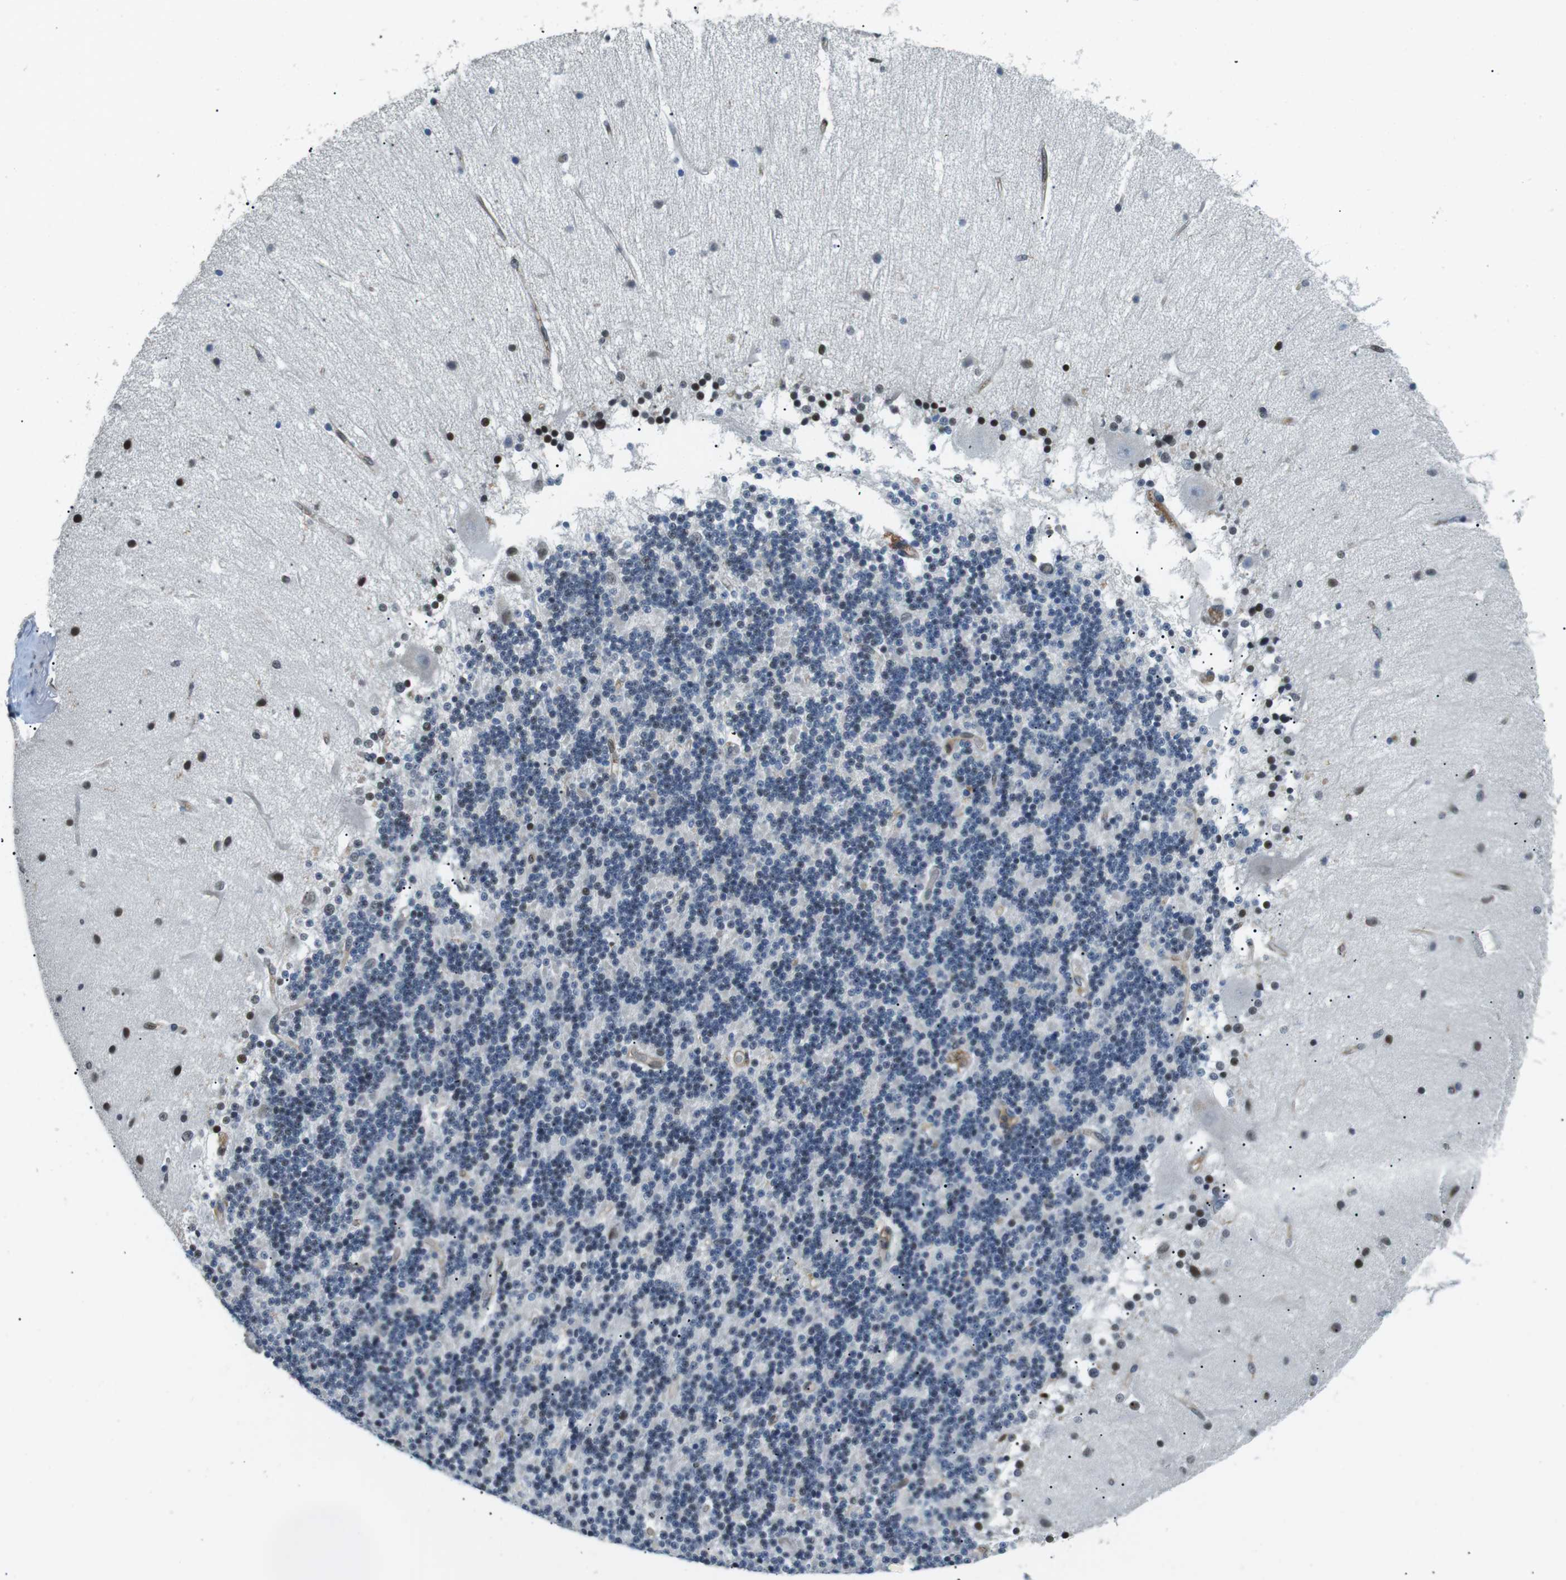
{"staining": {"intensity": "weak", "quantity": "<25%", "location": "nuclear"}, "tissue": "cerebellum", "cell_type": "Cells in granular layer", "image_type": "normal", "snomed": [{"axis": "morphology", "description": "Normal tissue, NOS"}, {"axis": "topography", "description": "Cerebellum"}], "caption": "IHC histopathology image of benign cerebellum: cerebellum stained with DAB shows no significant protein expression in cells in granular layer.", "gene": "STK10", "patient": {"sex": "female", "age": 54}}